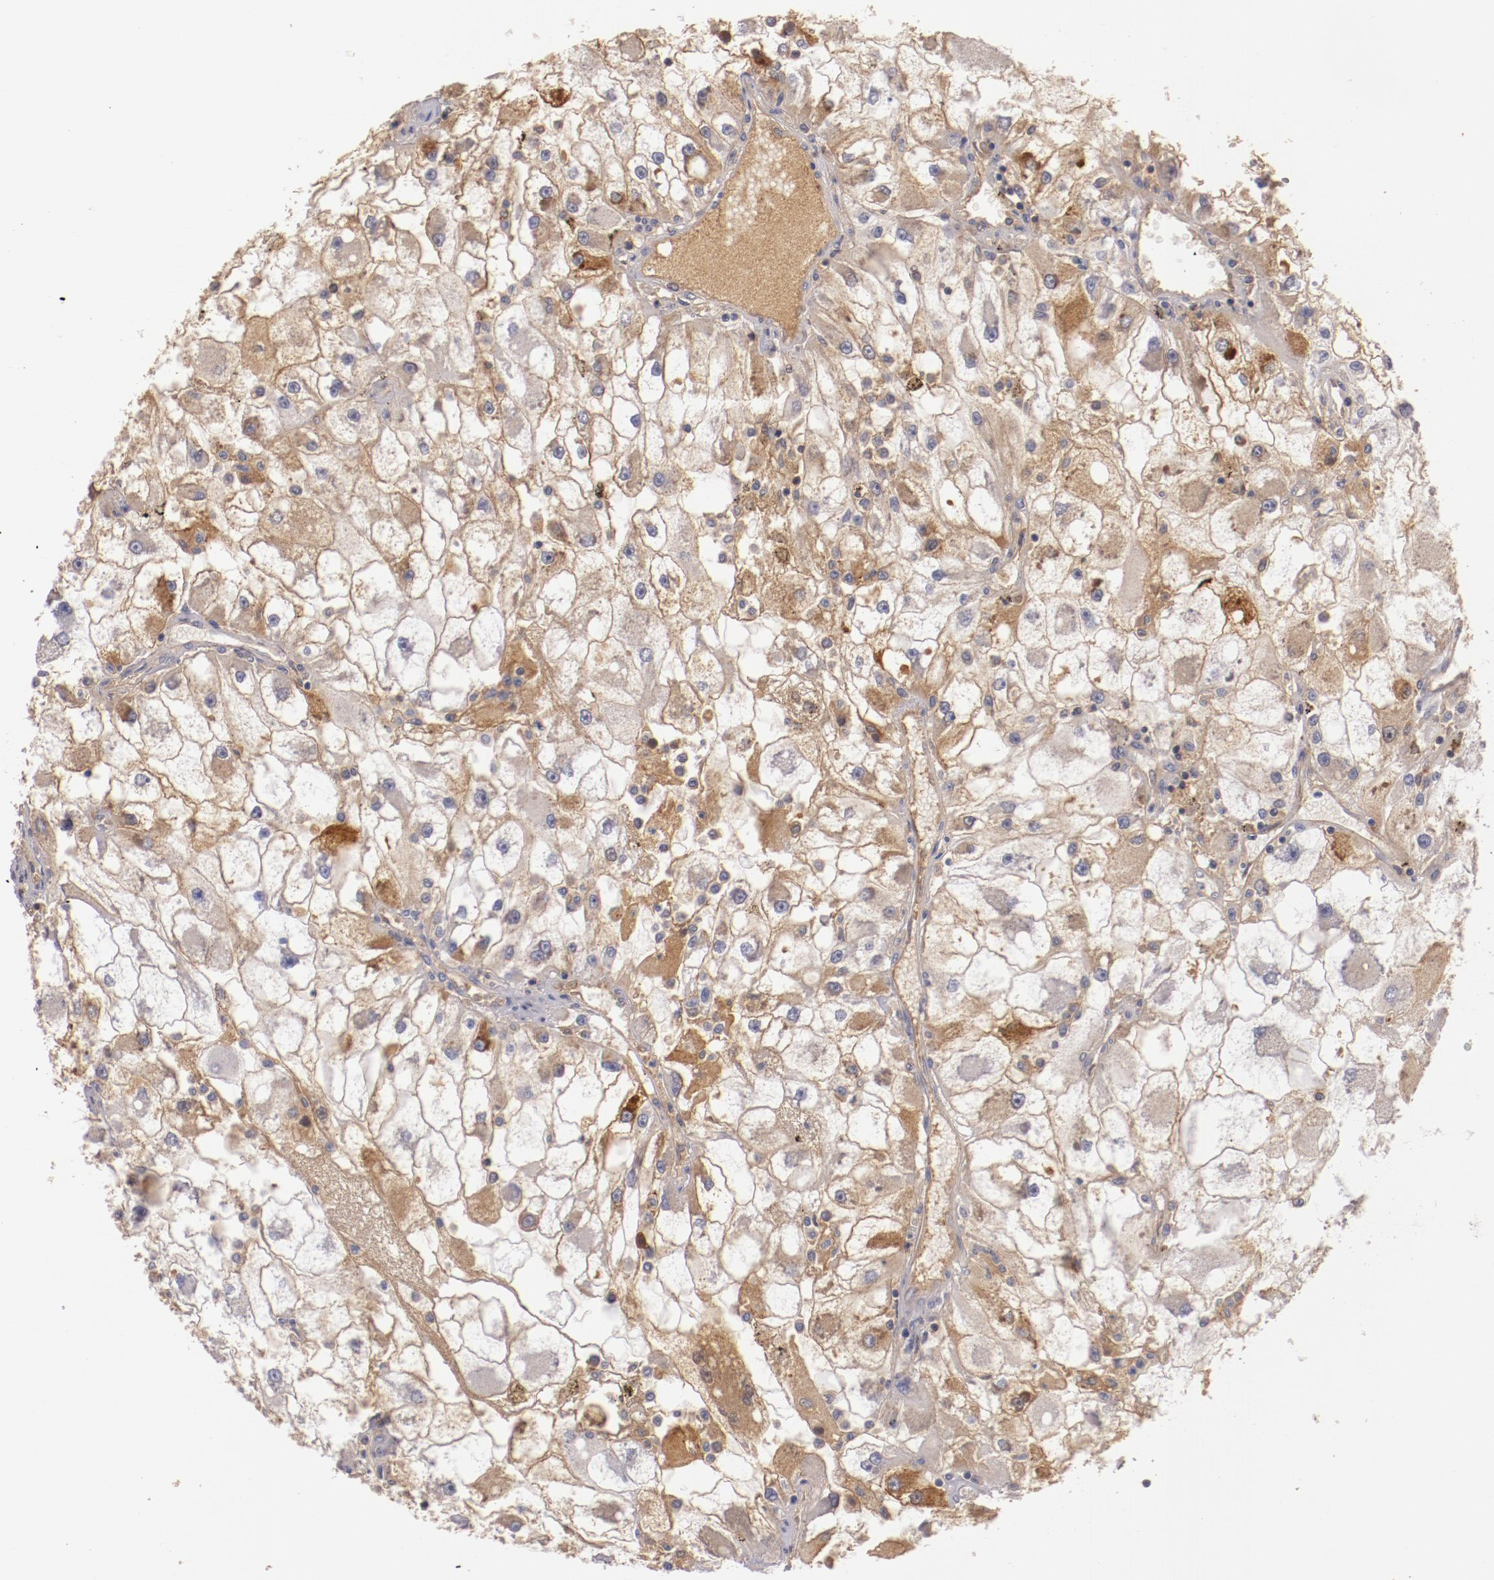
{"staining": {"intensity": "weak", "quantity": "<25%", "location": "cytoplasmic/membranous"}, "tissue": "renal cancer", "cell_type": "Tumor cells", "image_type": "cancer", "snomed": [{"axis": "morphology", "description": "Adenocarcinoma, NOS"}, {"axis": "topography", "description": "Kidney"}], "caption": "This micrograph is of renal cancer (adenocarcinoma) stained with immunohistochemistry (IHC) to label a protein in brown with the nuclei are counter-stained blue. There is no expression in tumor cells.", "gene": "MBL2", "patient": {"sex": "female", "age": 73}}